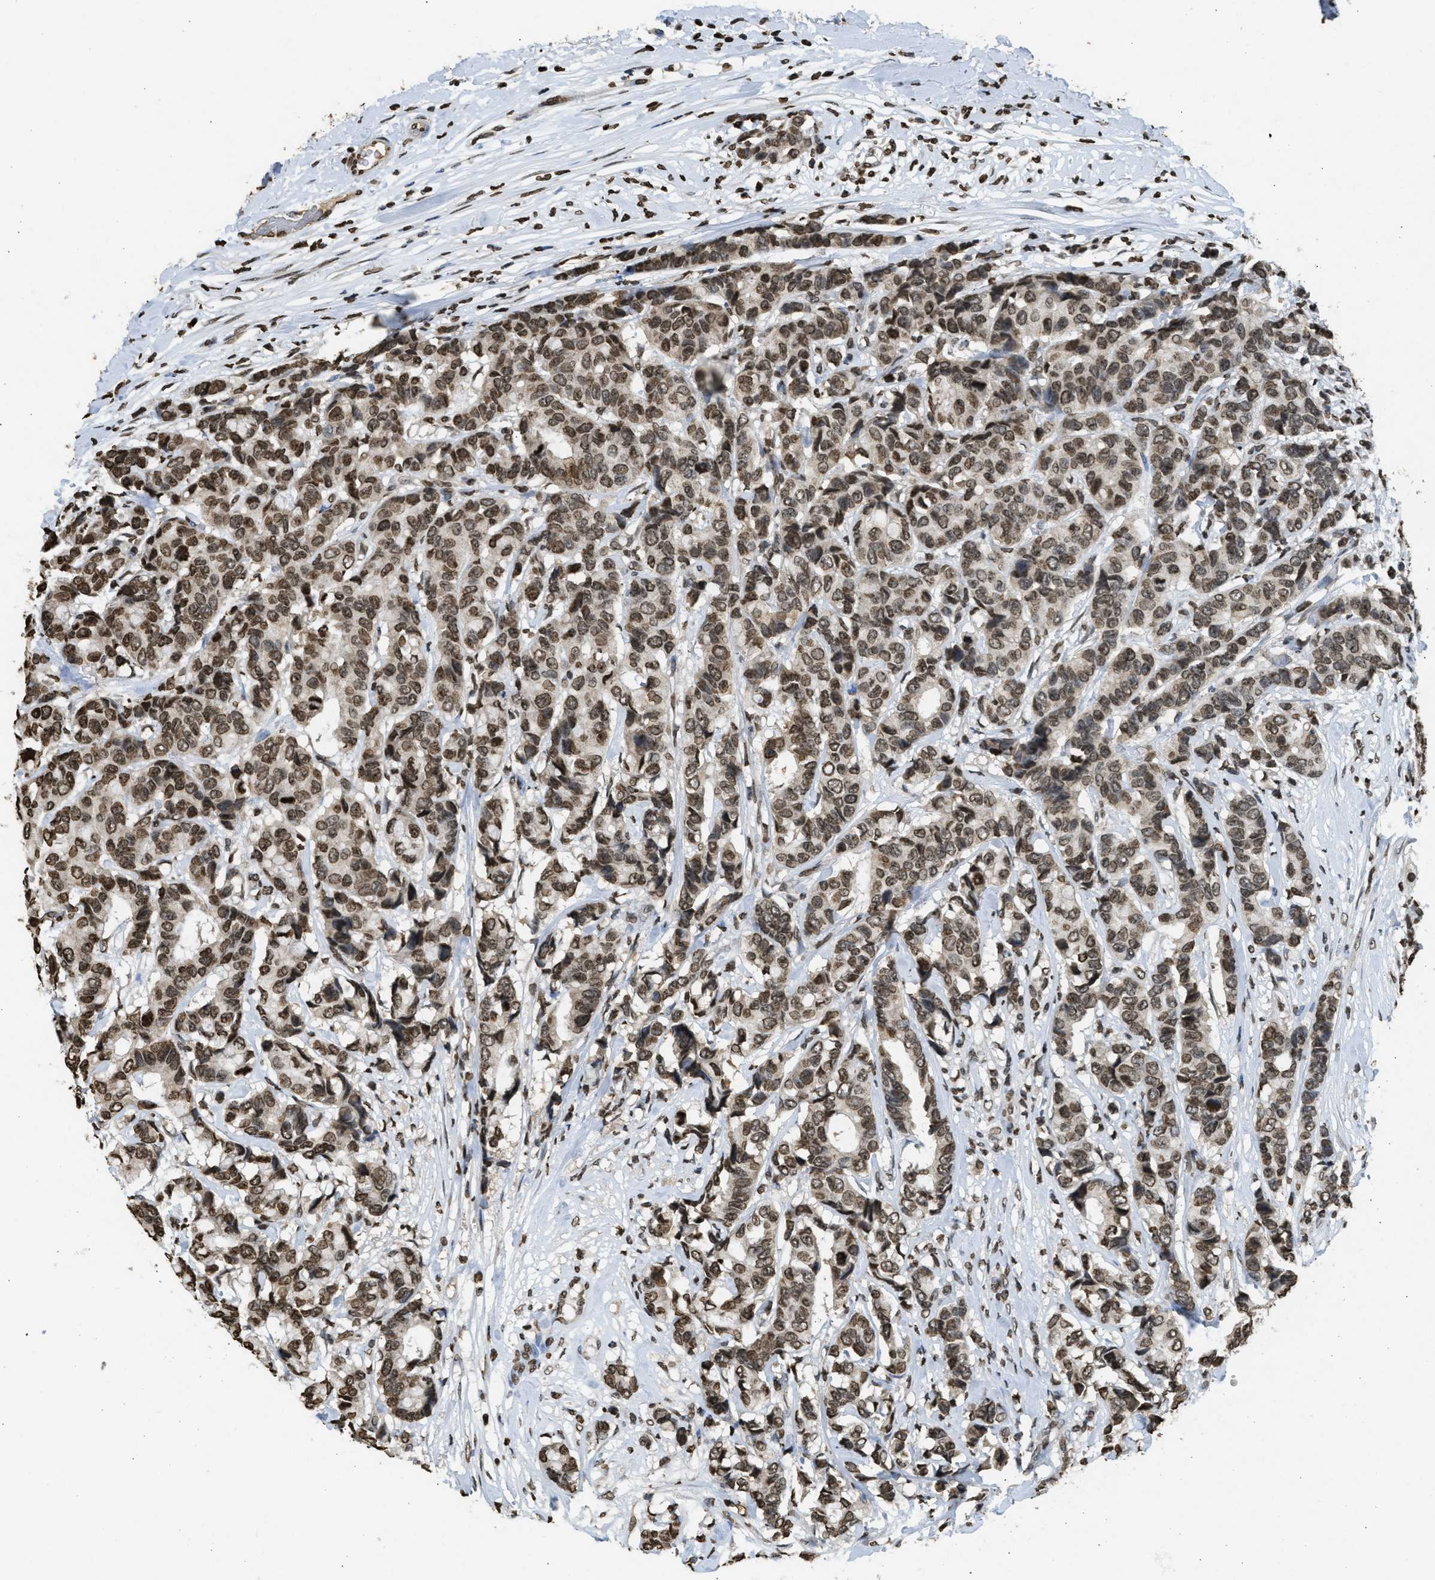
{"staining": {"intensity": "moderate", "quantity": ">75%", "location": "nuclear"}, "tissue": "breast cancer", "cell_type": "Tumor cells", "image_type": "cancer", "snomed": [{"axis": "morphology", "description": "Duct carcinoma"}, {"axis": "topography", "description": "Breast"}], "caption": "Immunohistochemistry (IHC) micrograph of neoplastic tissue: breast cancer stained using immunohistochemistry reveals medium levels of moderate protein expression localized specifically in the nuclear of tumor cells, appearing as a nuclear brown color.", "gene": "RRAGC", "patient": {"sex": "female", "age": 87}}